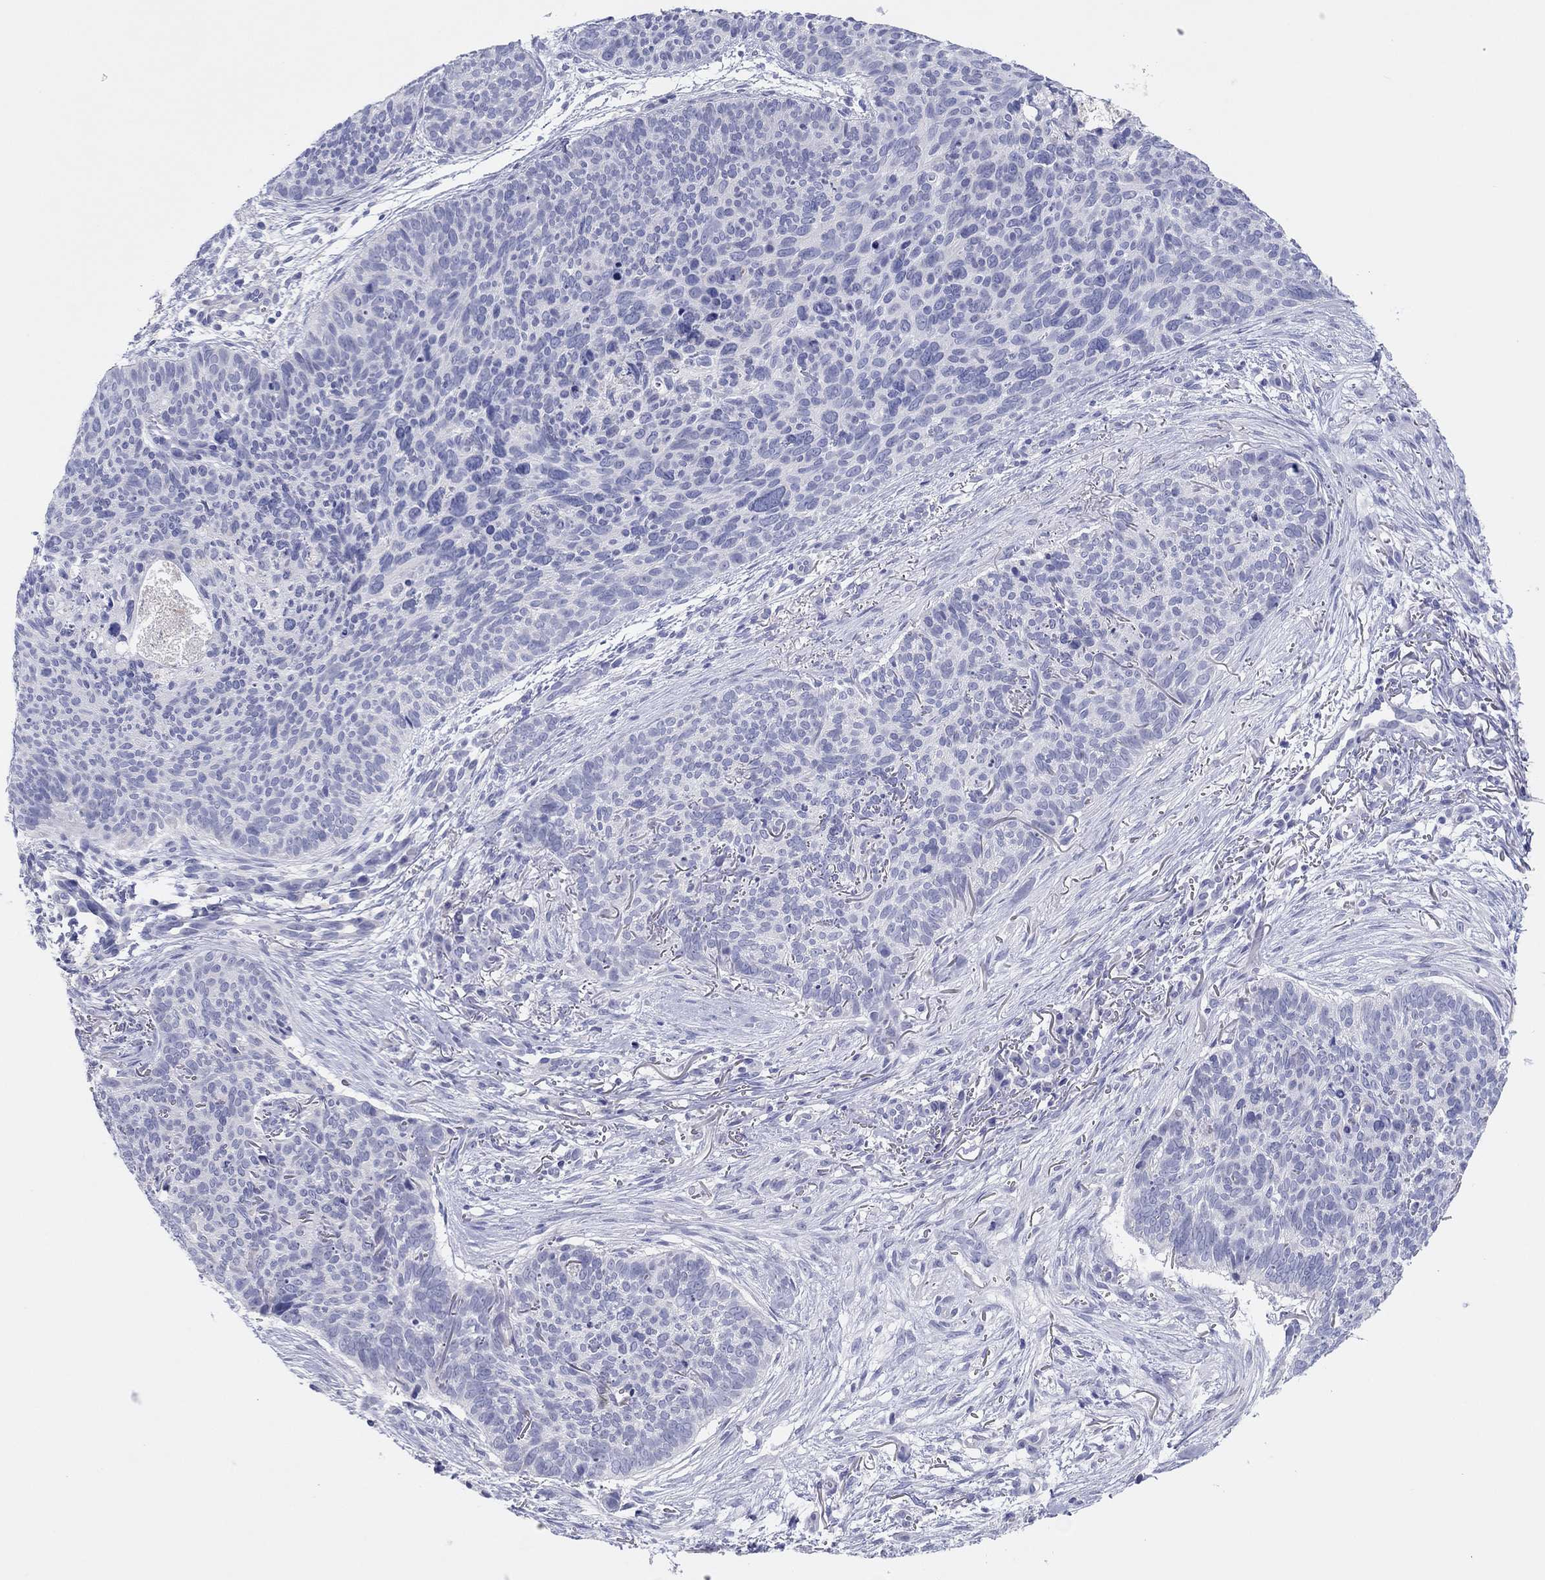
{"staining": {"intensity": "negative", "quantity": "none", "location": "none"}, "tissue": "skin cancer", "cell_type": "Tumor cells", "image_type": "cancer", "snomed": [{"axis": "morphology", "description": "Basal cell carcinoma"}, {"axis": "topography", "description": "Skin"}], "caption": "An IHC micrograph of basal cell carcinoma (skin) is shown. There is no staining in tumor cells of basal cell carcinoma (skin). (Stains: DAB immunohistochemistry (IHC) with hematoxylin counter stain, Microscopy: brightfield microscopy at high magnification).", "gene": "ERICH3", "patient": {"sex": "male", "age": 64}}